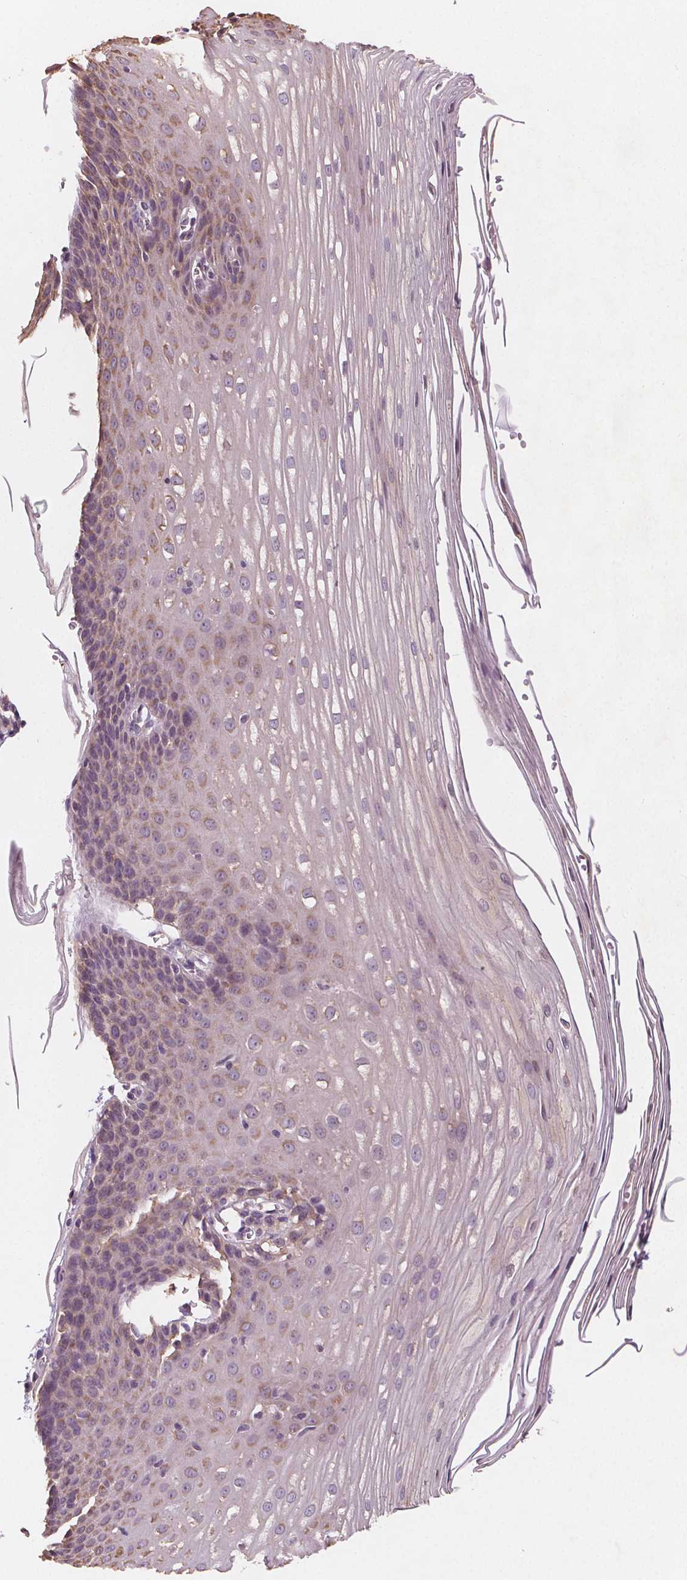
{"staining": {"intensity": "weak", "quantity": "<25%", "location": "cytoplasmic/membranous"}, "tissue": "esophagus", "cell_type": "Squamous epithelial cells", "image_type": "normal", "snomed": [{"axis": "morphology", "description": "Normal tissue, NOS"}, {"axis": "topography", "description": "Esophagus"}], "caption": "DAB (3,3'-diaminobenzidine) immunohistochemical staining of unremarkable esophagus displays no significant expression in squamous epithelial cells. Brightfield microscopy of immunohistochemistry (IHC) stained with DAB (brown) and hematoxylin (blue), captured at high magnification.", "gene": "TMEM80", "patient": {"sex": "male", "age": 62}}